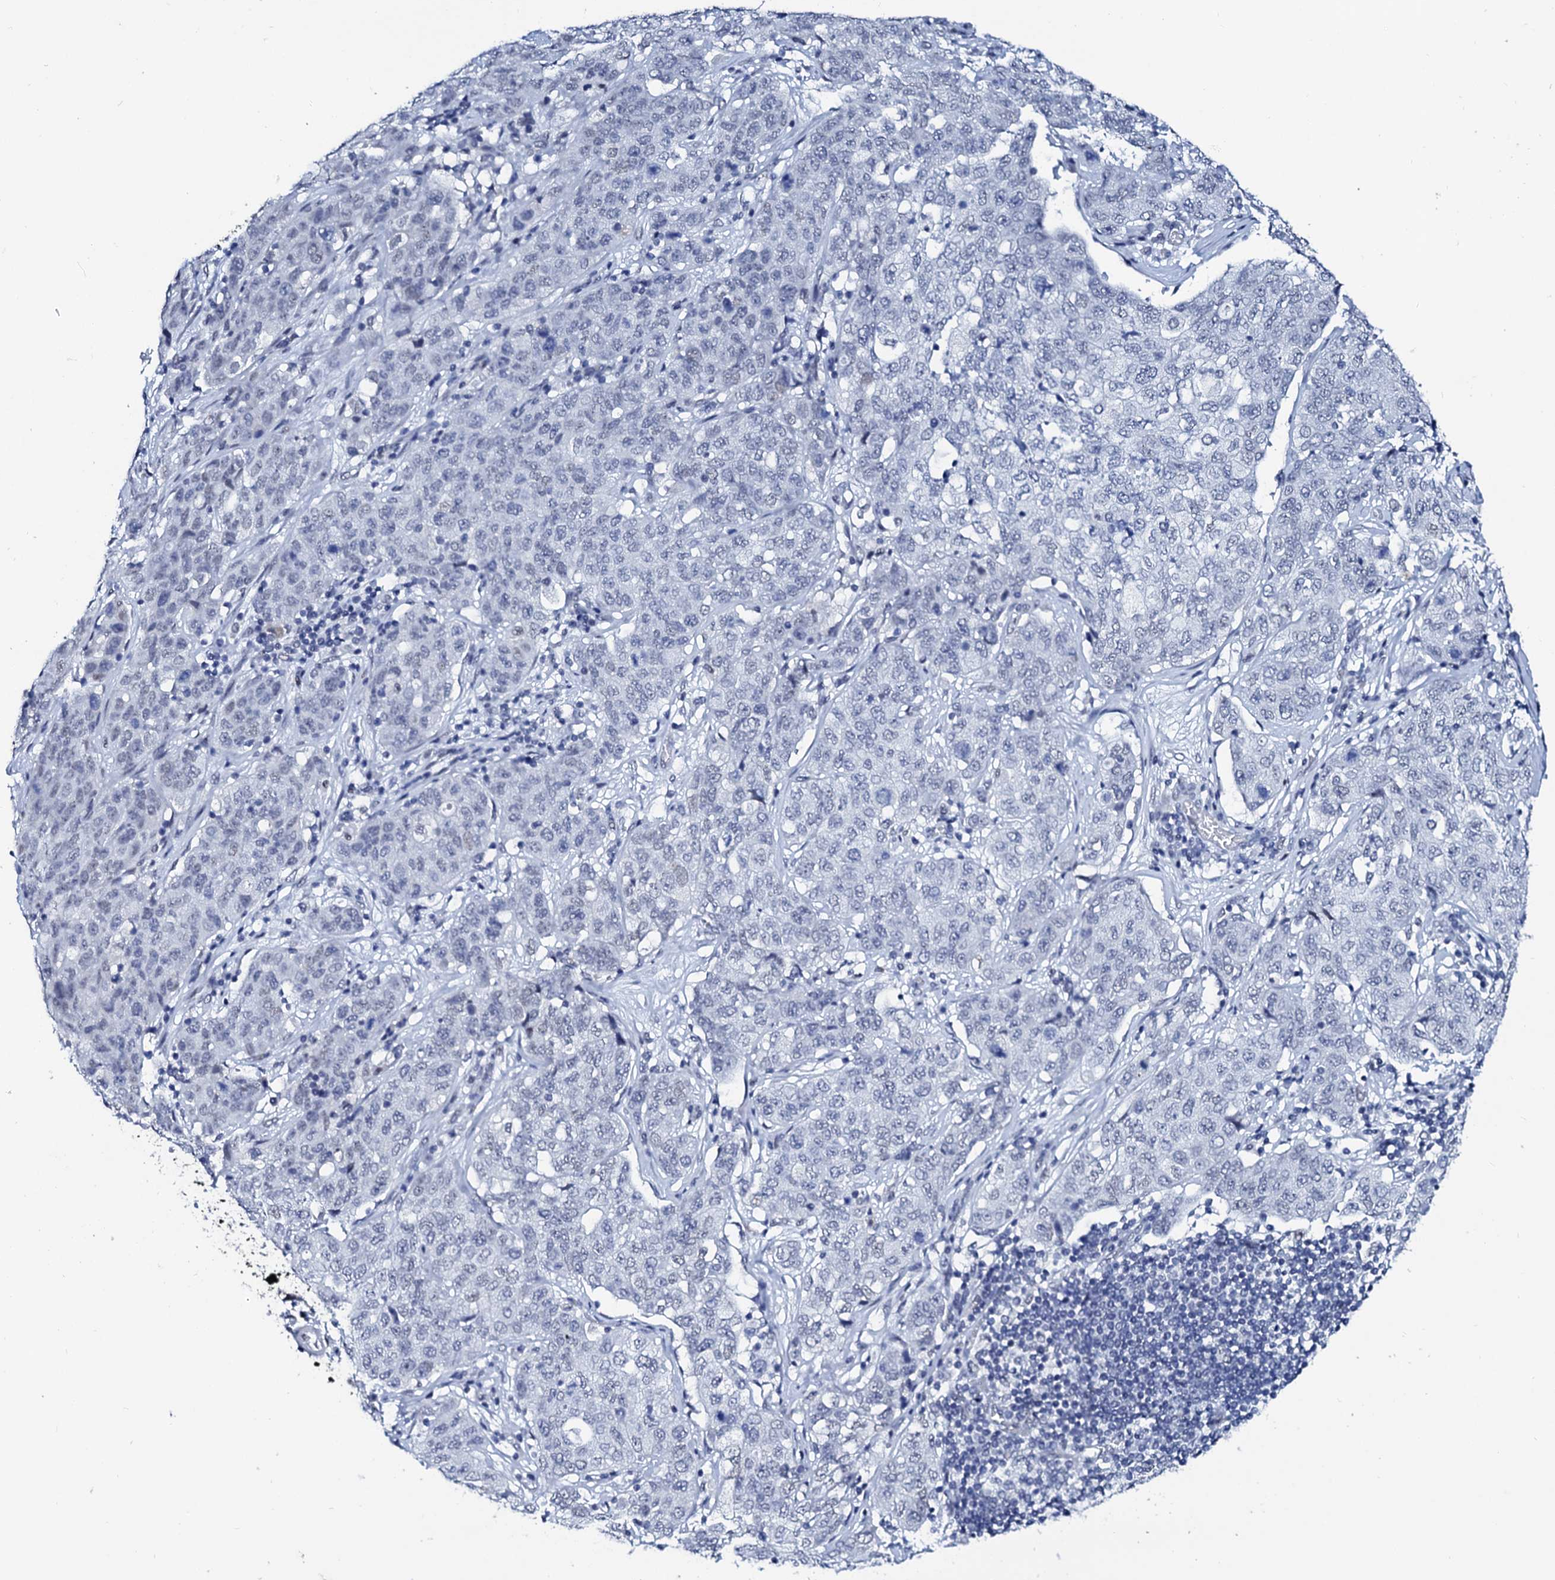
{"staining": {"intensity": "negative", "quantity": "none", "location": "none"}, "tissue": "stomach cancer", "cell_type": "Tumor cells", "image_type": "cancer", "snomed": [{"axis": "morphology", "description": "Normal tissue, NOS"}, {"axis": "morphology", "description": "Adenocarcinoma, NOS"}, {"axis": "topography", "description": "Lymph node"}, {"axis": "topography", "description": "Stomach"}], "caption": "Histopathology image shows no protein positivity in tumor cells of stomach adenocarcinoma tissue. The staining is performed using DAB brown chromogen with nuclei counter-stained in using hematoxylin.", "gene": "SPATA19", "patient": {"sex": "male", "age": 48}}